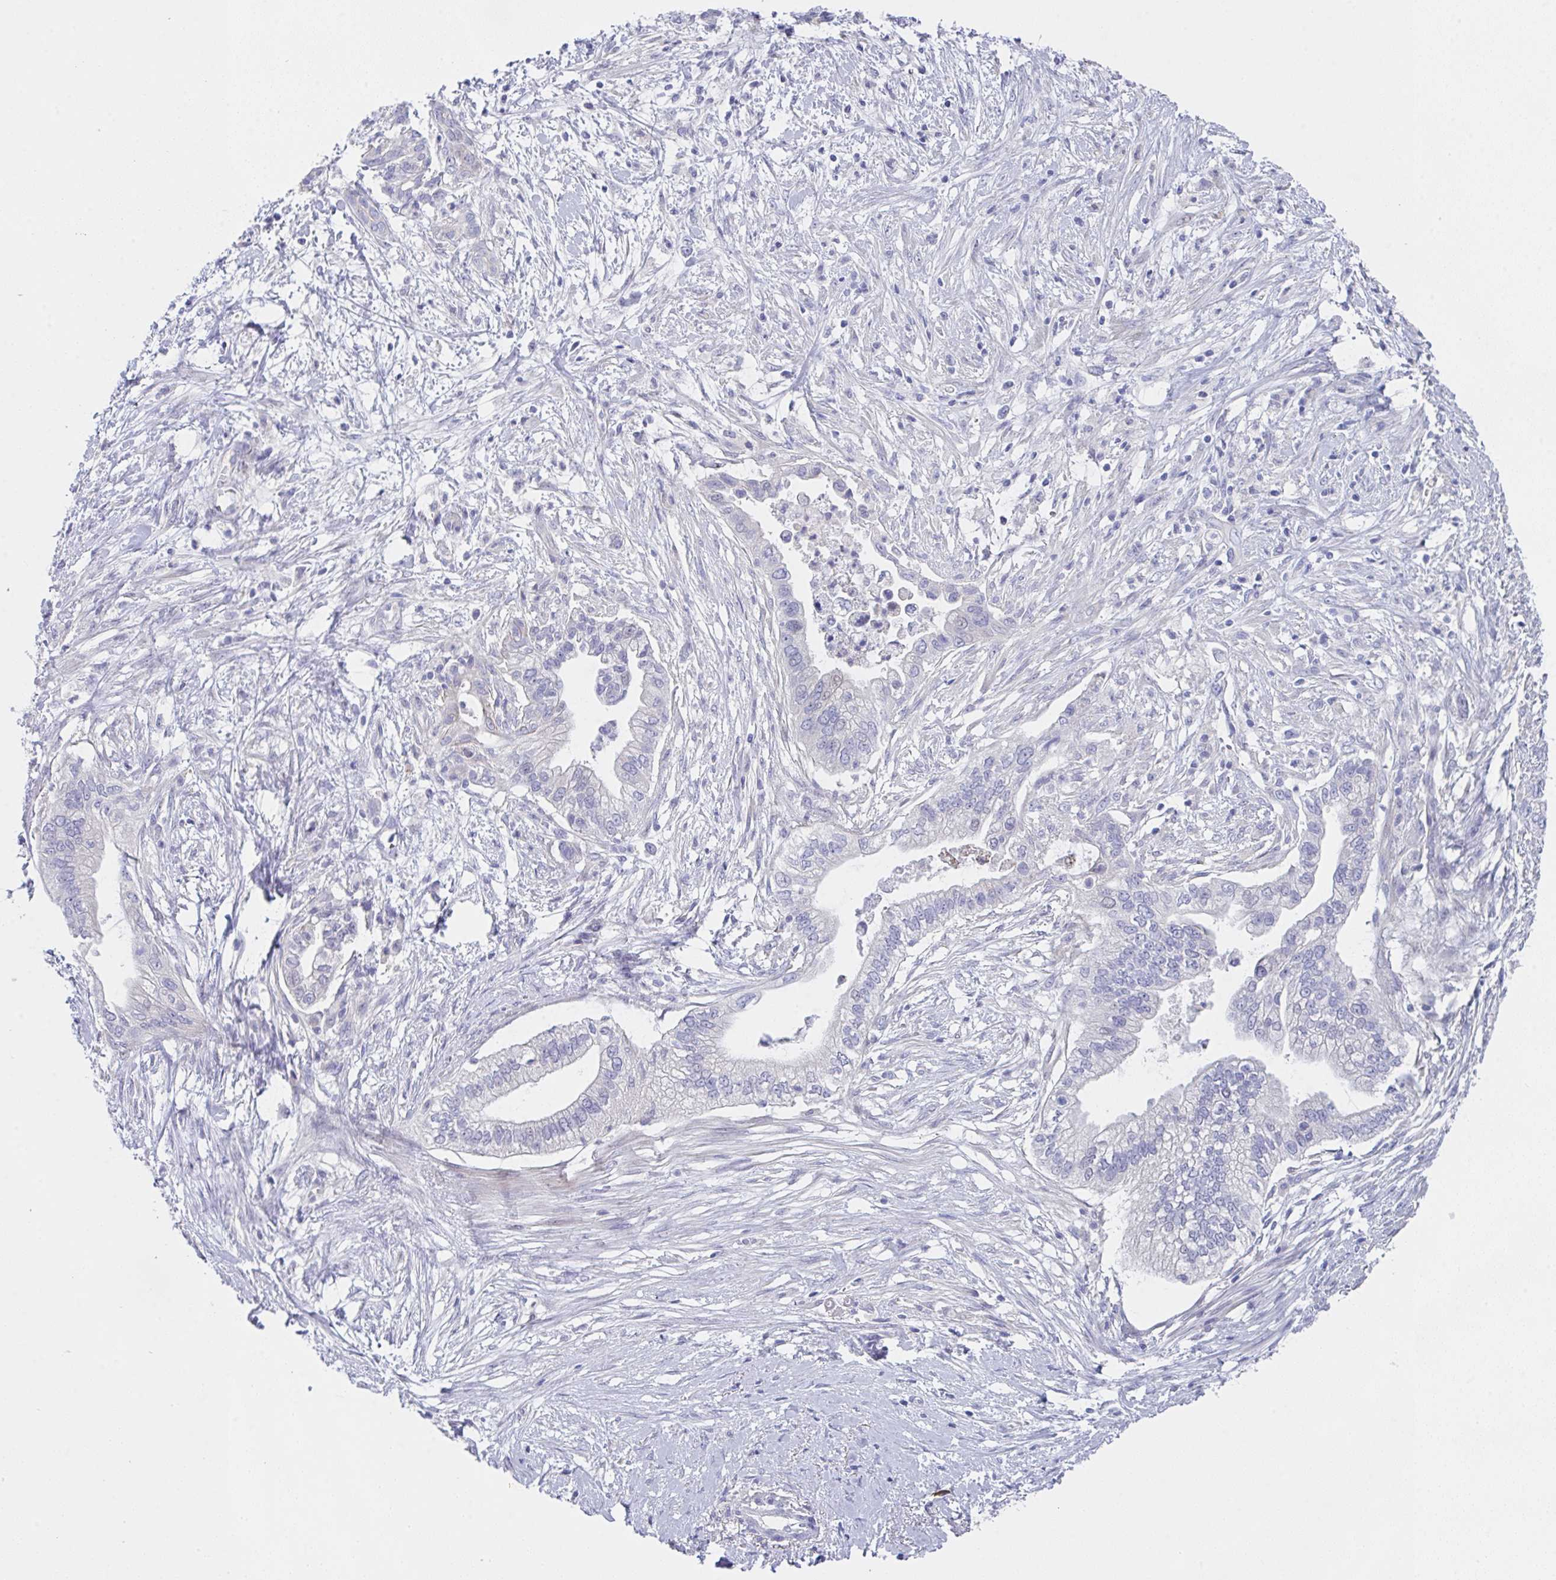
{"staining": {"intensity": "negative", "quantity": "none", "location": "none"}, "tissue": "pancreatic cancer", "cell_type": "Tumor cells", "image_type": "cancer", "snomed": [{"axis": "morphology", "description": "Adenocarcinoma, NOS"}, {"axis": "topography", "description": "Pancreas"}], "caption": "DAB (3,3'-diaminobenzidine) immunohistochemical staining of pancreatic cancer (adenocarcinoma) displays no significant positivity in tumor cells.", "gene": "FBXO47", "patient": {"sex": "male", "age": 70}}